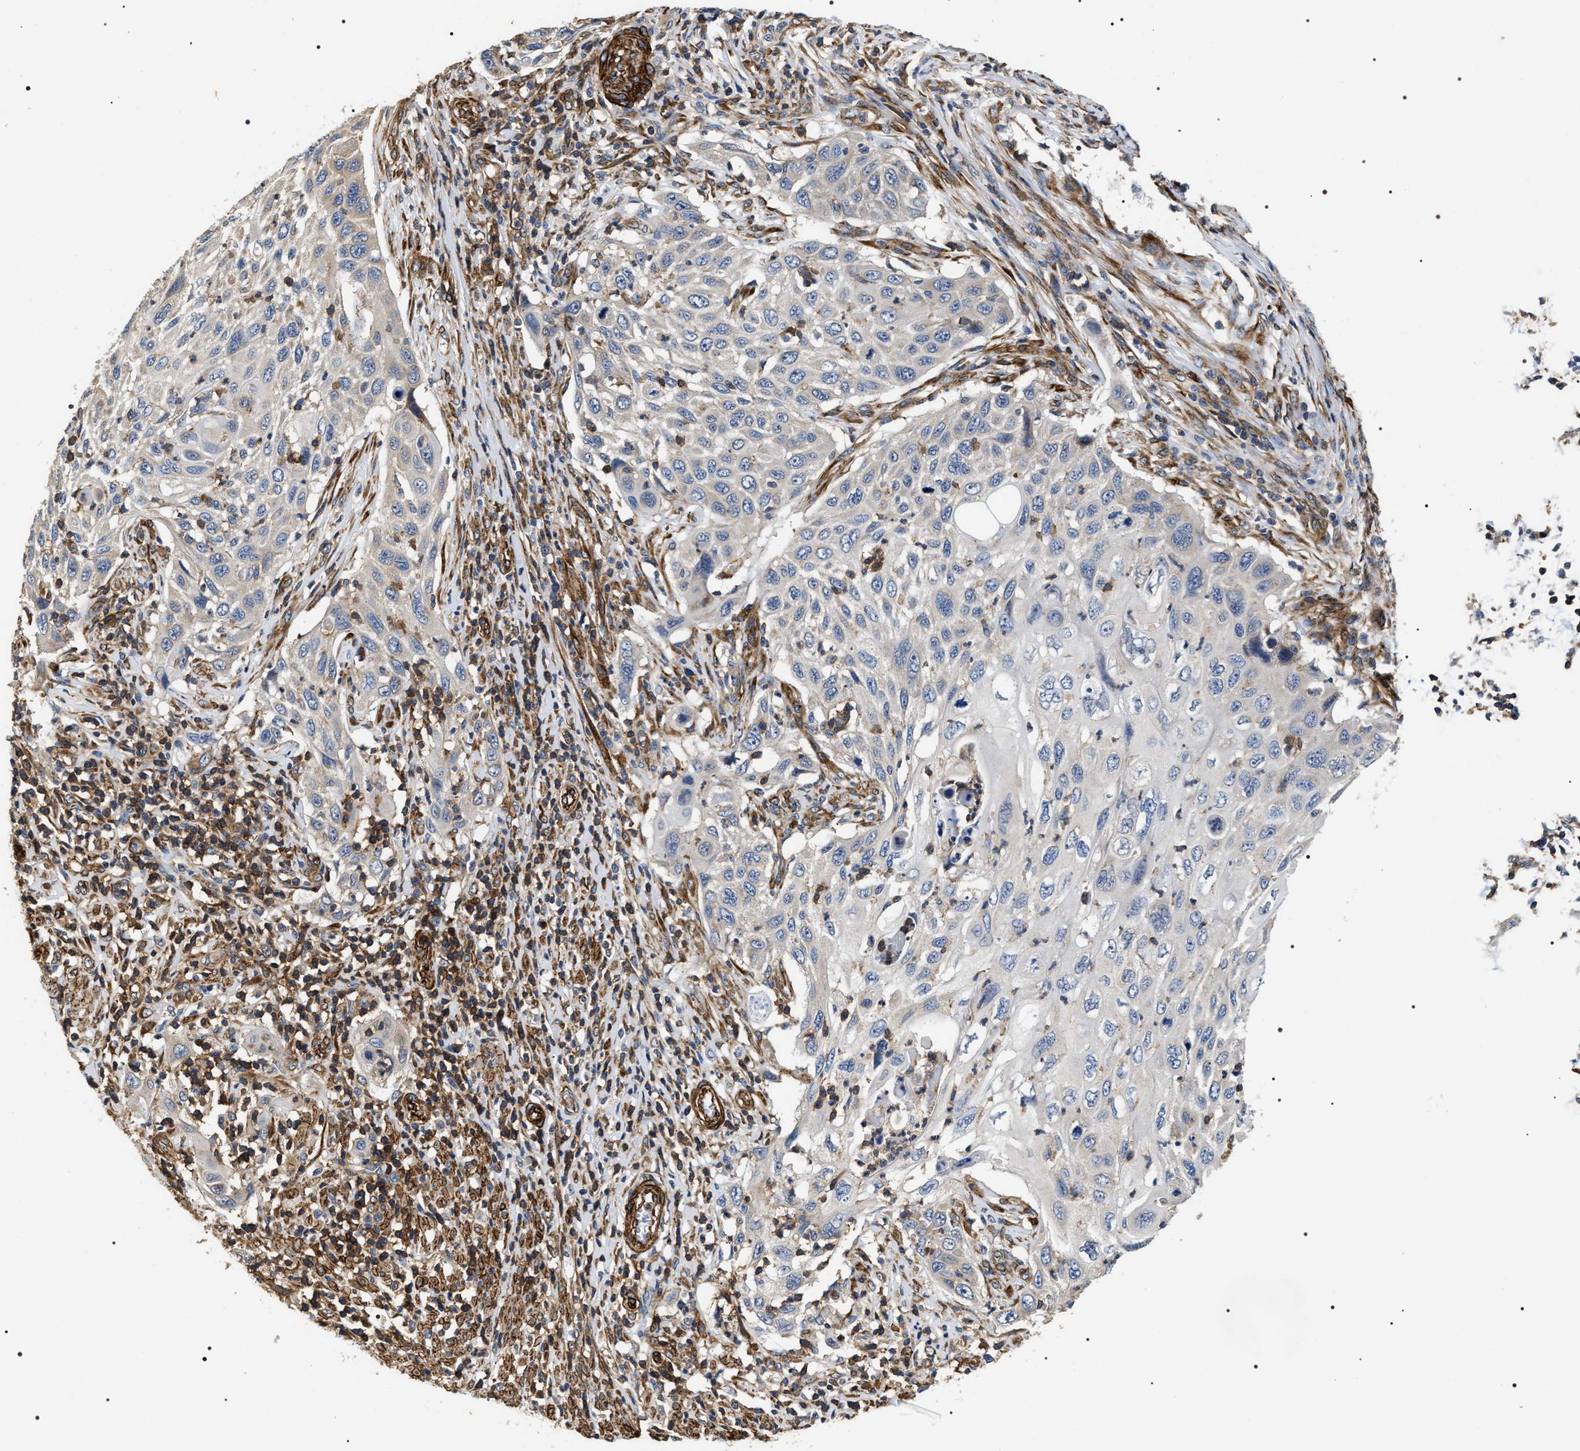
{"staining": {"intensity": "negative", "quantity": "none", "location": "none"}, "tissue": "cervical cancer", "cell_type": "Tumor cells", "image_type": "cancer", "snomed": [{"axis": "morphology", "description": "Squamous cell carcinoma, NOS"}, {"axis": "topography", "description": "Cervix"}], "caption": "A micrograph of human cervical cancer (squamous cell carcinoma) is negative for staining in tumor cells.", "gene": "ZC3HAV1L", "patient": {"sex": "female", "age": 70}}